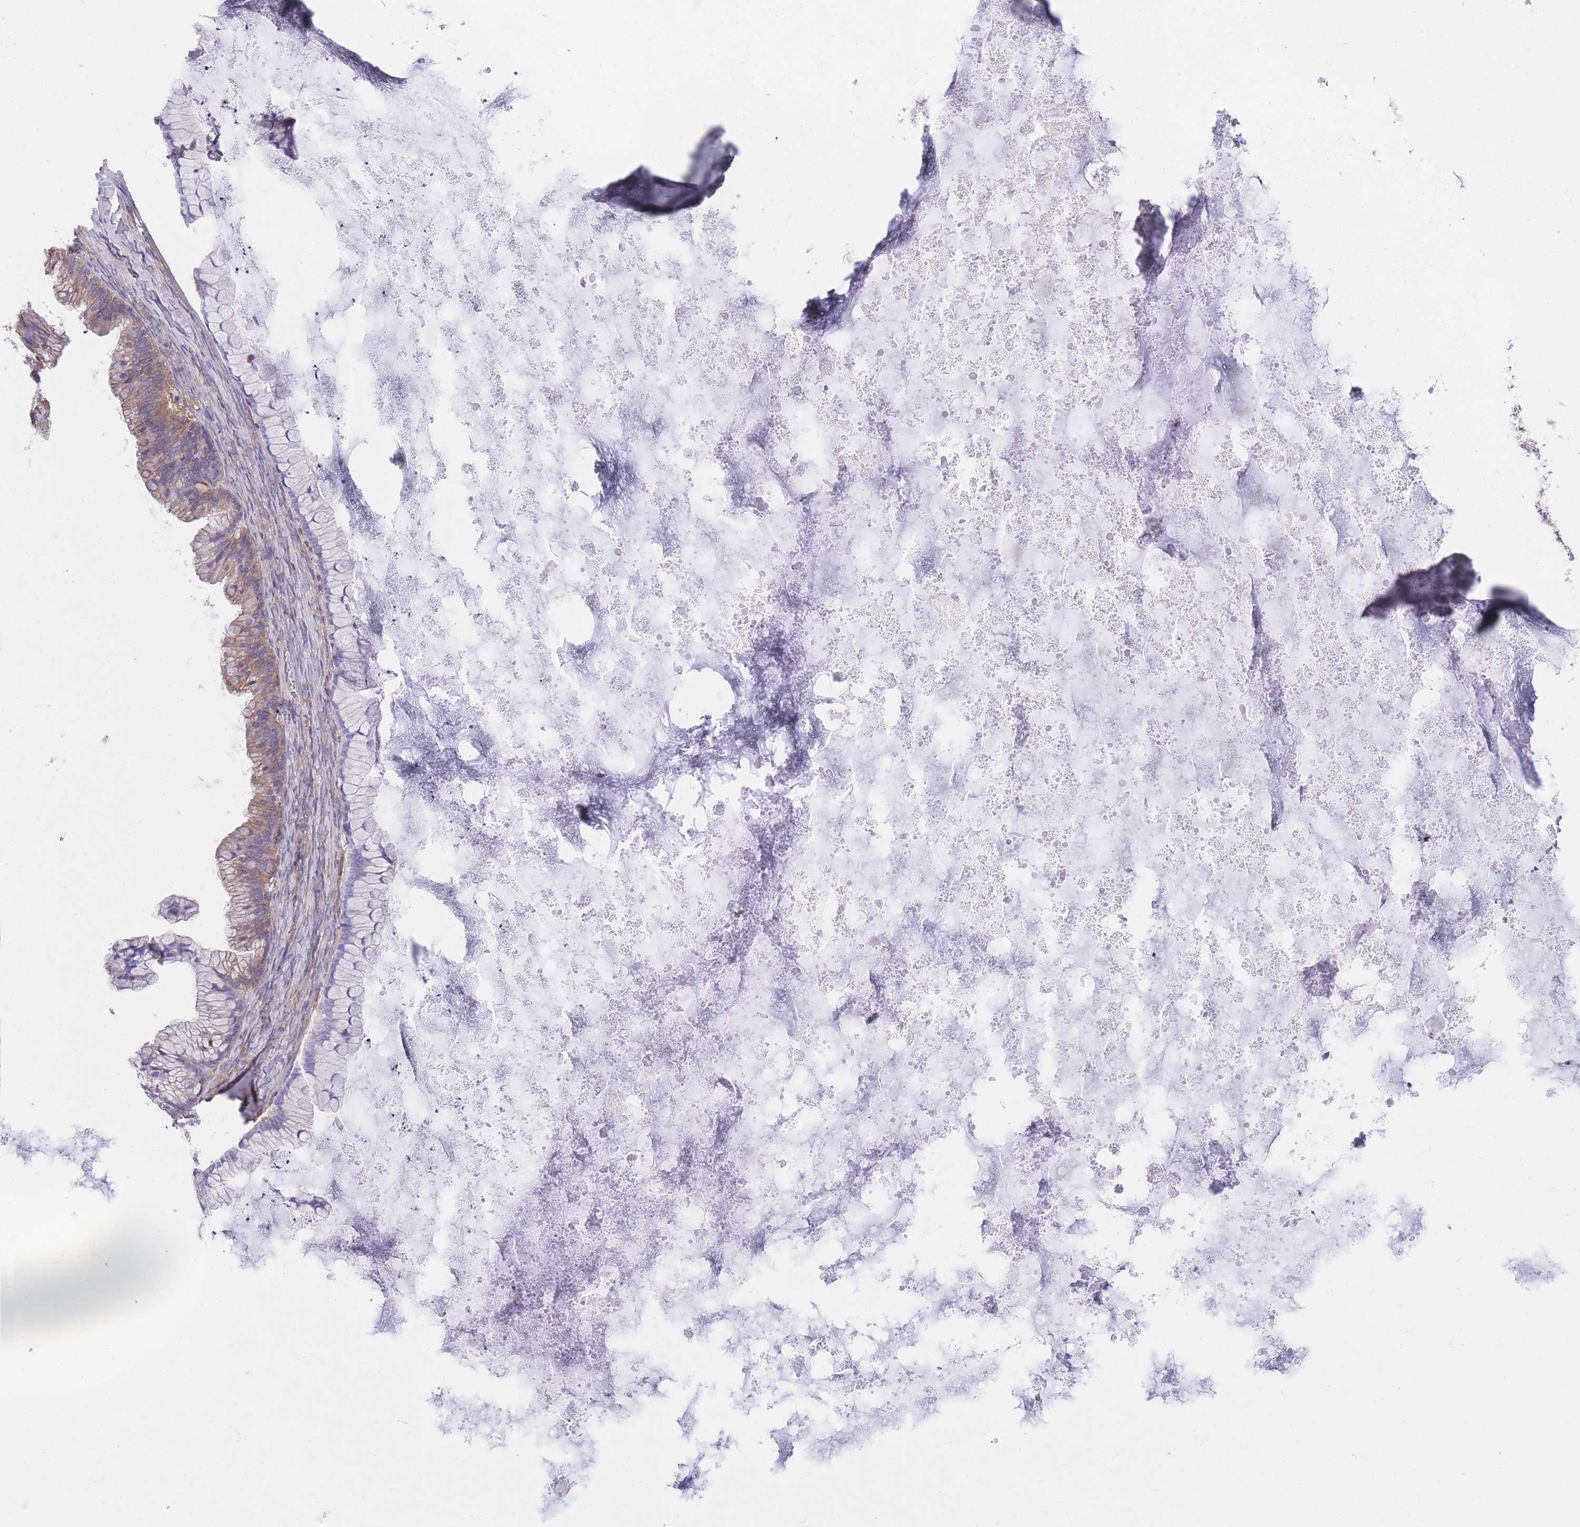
{"staining": {"intensity": "weak", "quantity": ">75%", "location": "cytoplasmic/membranous"}, "tissue": "ovarian cancer", "cell_type": "Tumor cells", "image_type": "cancer", "snomed": [{"axis": "morphology", "description": "Cystadenocarcinoma, mucinous, NOS"}, {"axis": "topography", "description": "Ovary"}], "caption": "A brown stain labels weak cytoplasmic/membranous expression of a protein in human ovarian cancer tumor cells.", "gene": "PRKAR1A", "patient": {"sex": "female", "age": 35}}